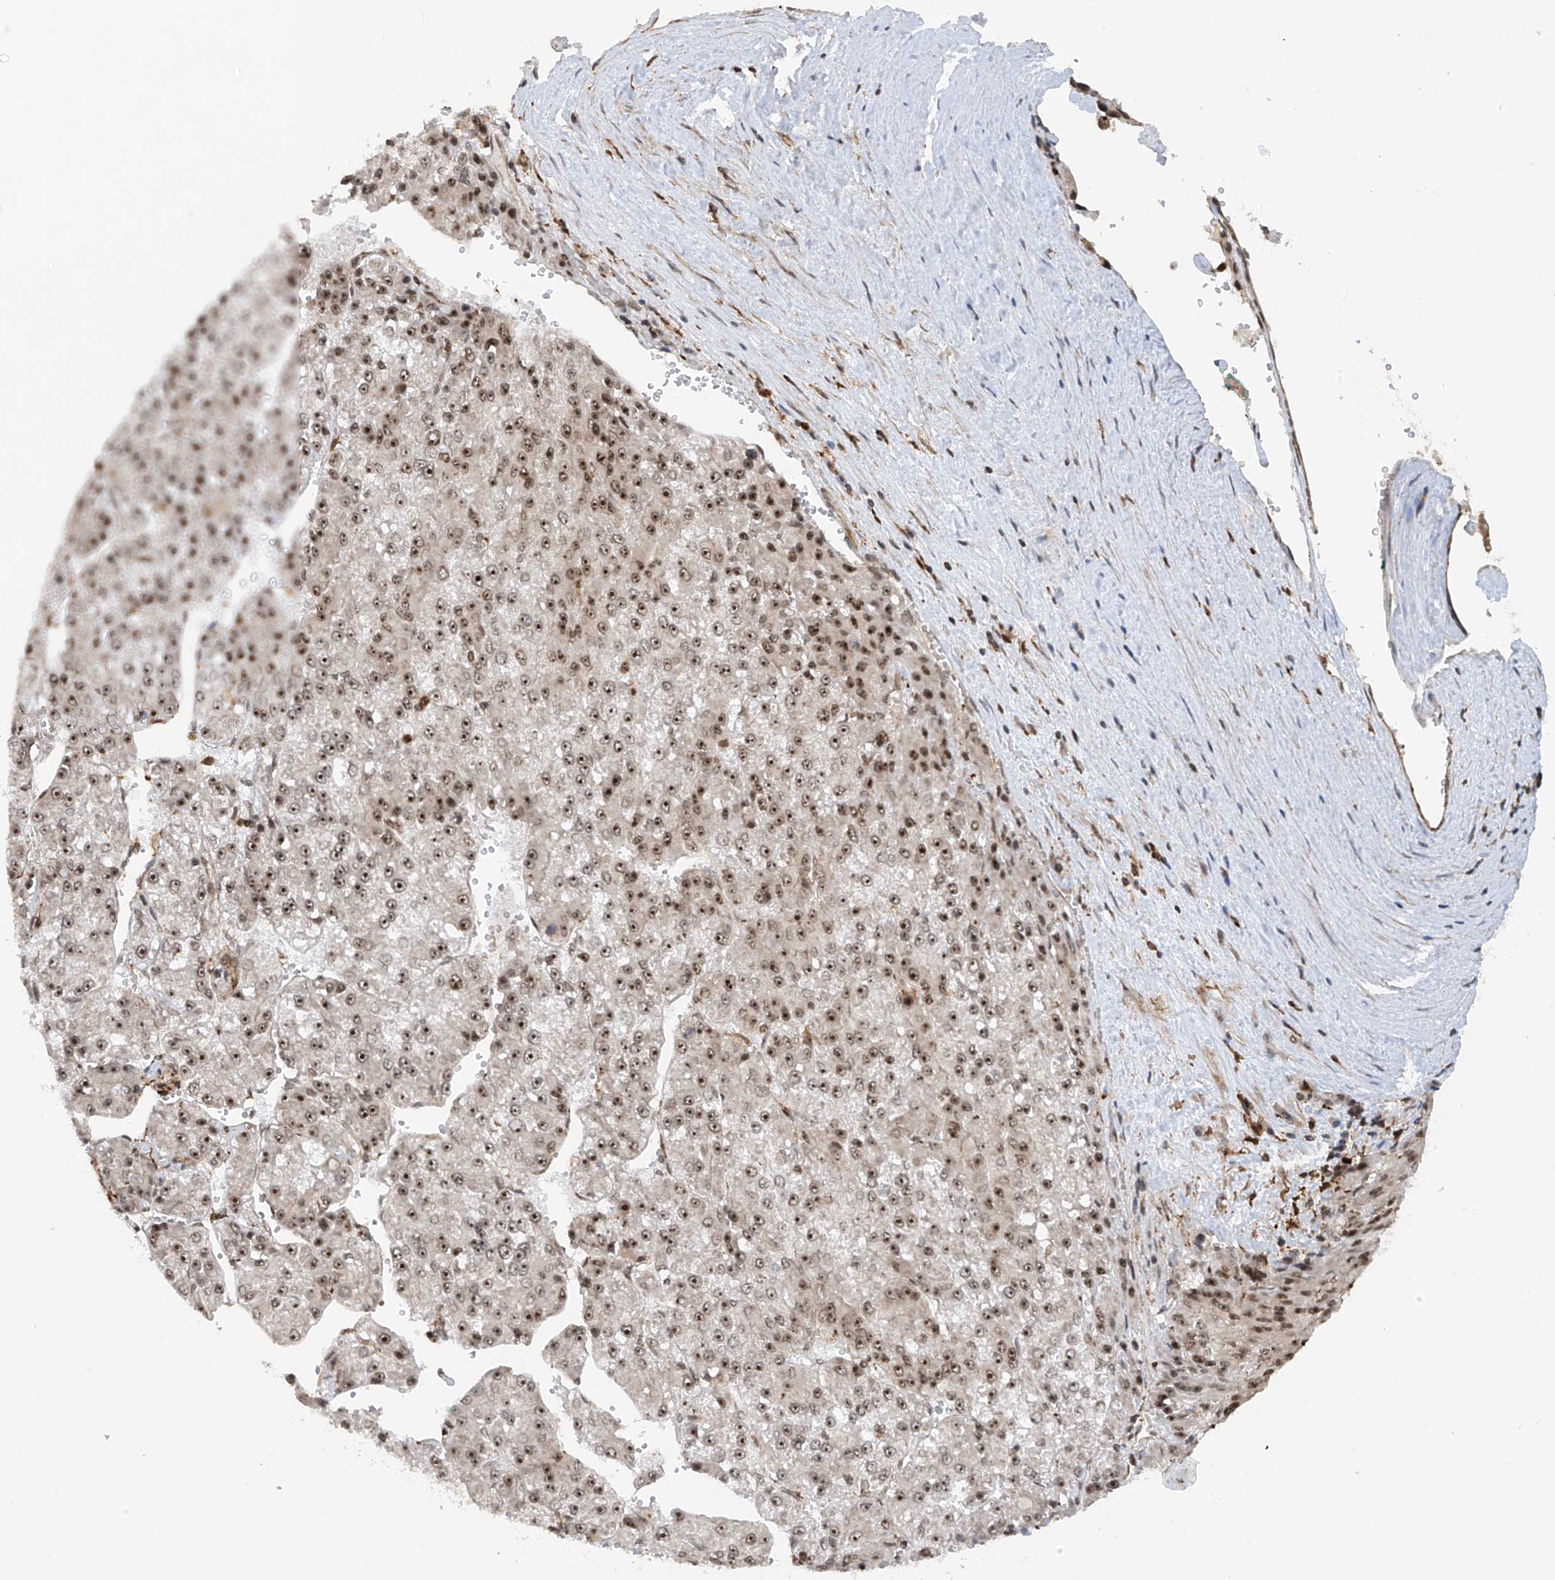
{"staining": {"intensity": "strong", "quantity": "25%-75%", "location": "nuclear"}, "tissue": "liver cancer", "cell_type": "Tumor cells", "image_type": "cancer", "snomed": [{"axis": "morphology", "description": "Carcinoma, Hepatocellular, NOS"}, {"axis": "topography", "description": "Liver"}], "caption": "Tumor cells show high levels of strong nuclear staining in about 25%-75% of cells in hepatocellular carcinoma (liver).", "gene": "REPIN1", "patient": {"sex": "female", "age": 73}}